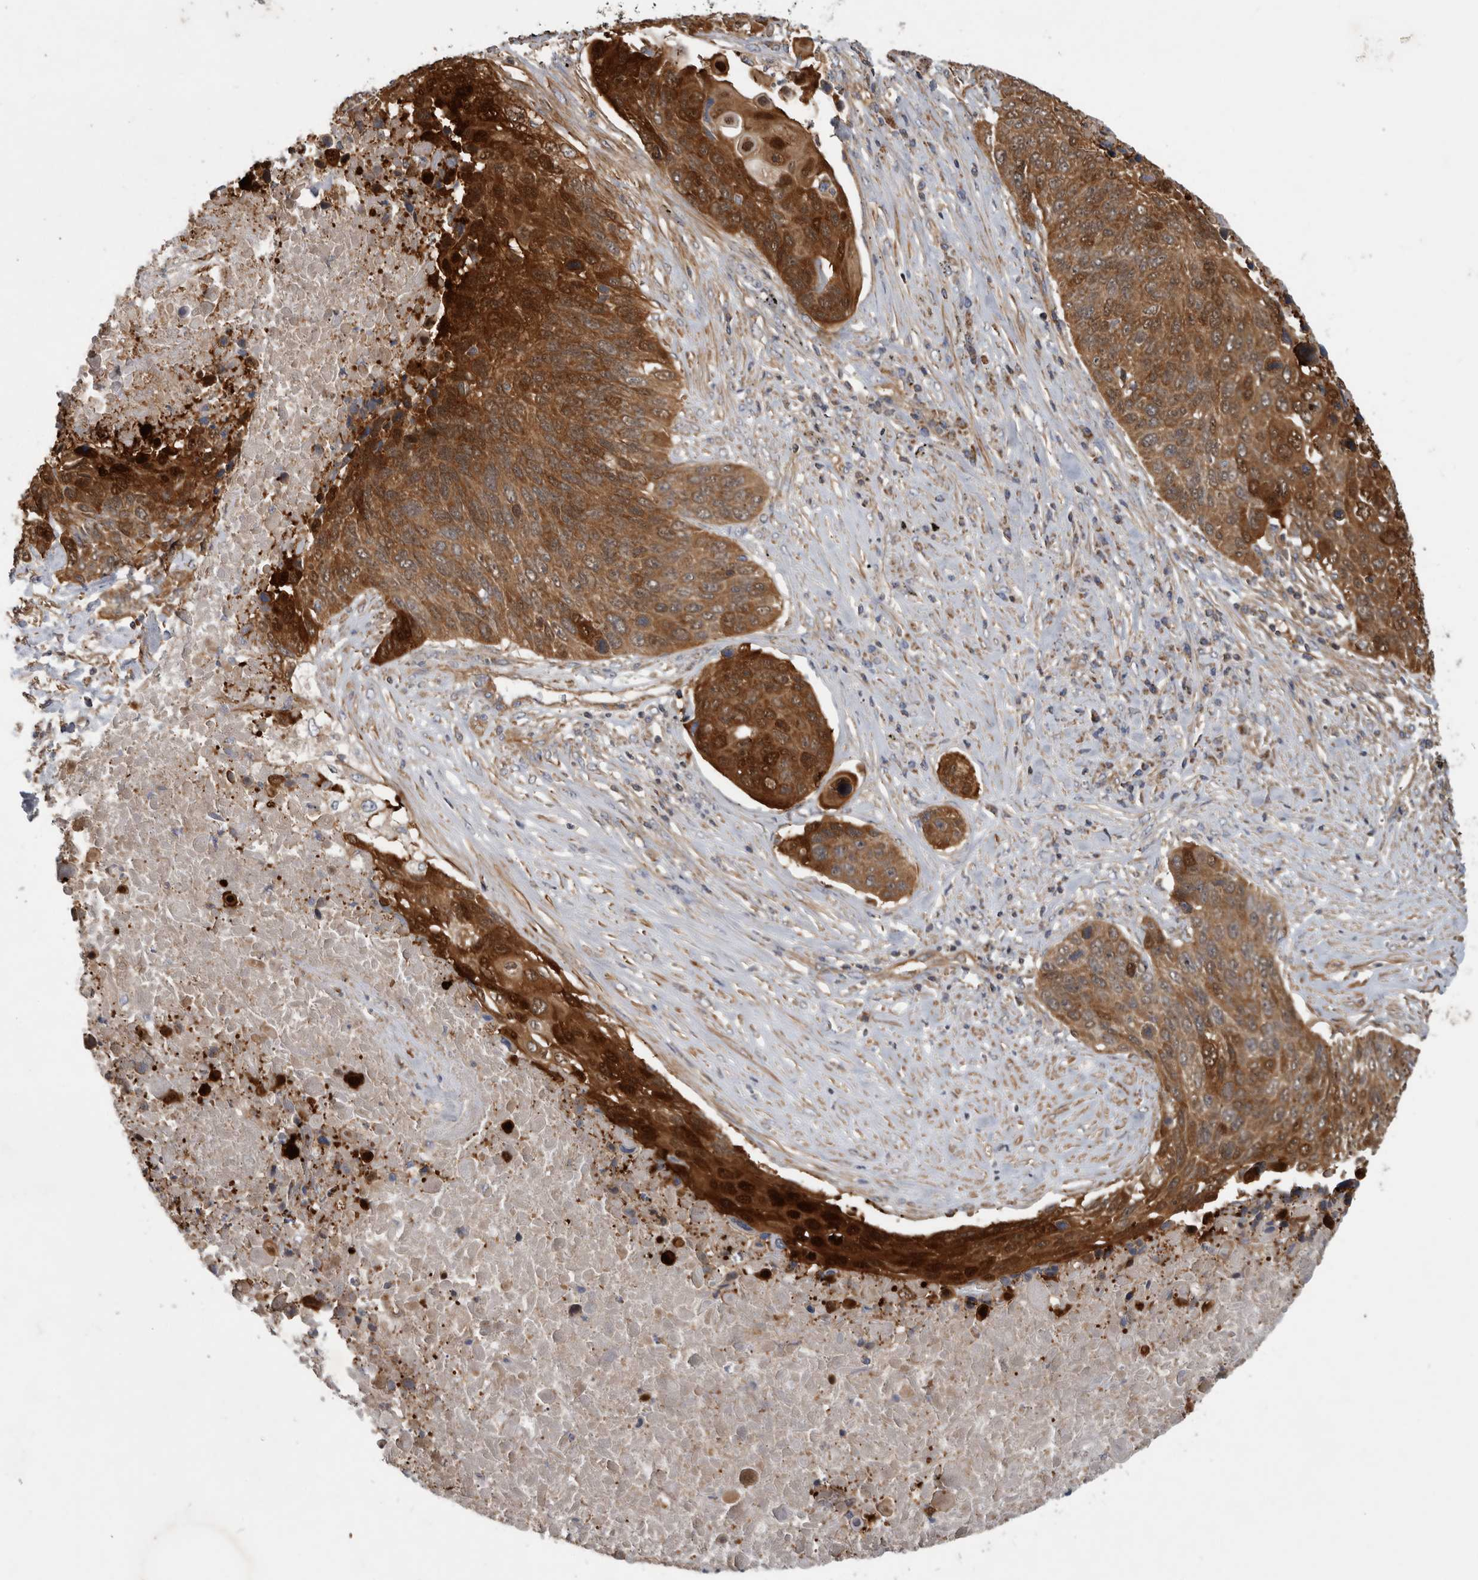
{"staining": {"intensity": "strong", "quantity": ">75%", "location": "cytoplasmic/membranous,nuclear"}, "tissue": "lung cancer", "cell_type": "Tumor cells", "image_type": "cancer", "snomed": [{"axis": "morphology", "description": "Squamous cell carcinoma, NOS"}, {"axis": "topography", "description": "Lung"}], "caption": "DAB immunohistochemical staining of lung cancer (squamous cell carcinoma) reveals strong cytoplasmic/membranous and nuclear protein staining in approximately >75% of tumor cells.", "gene": "SFXN2", "patient": {"sex": "male", "age": 66}}